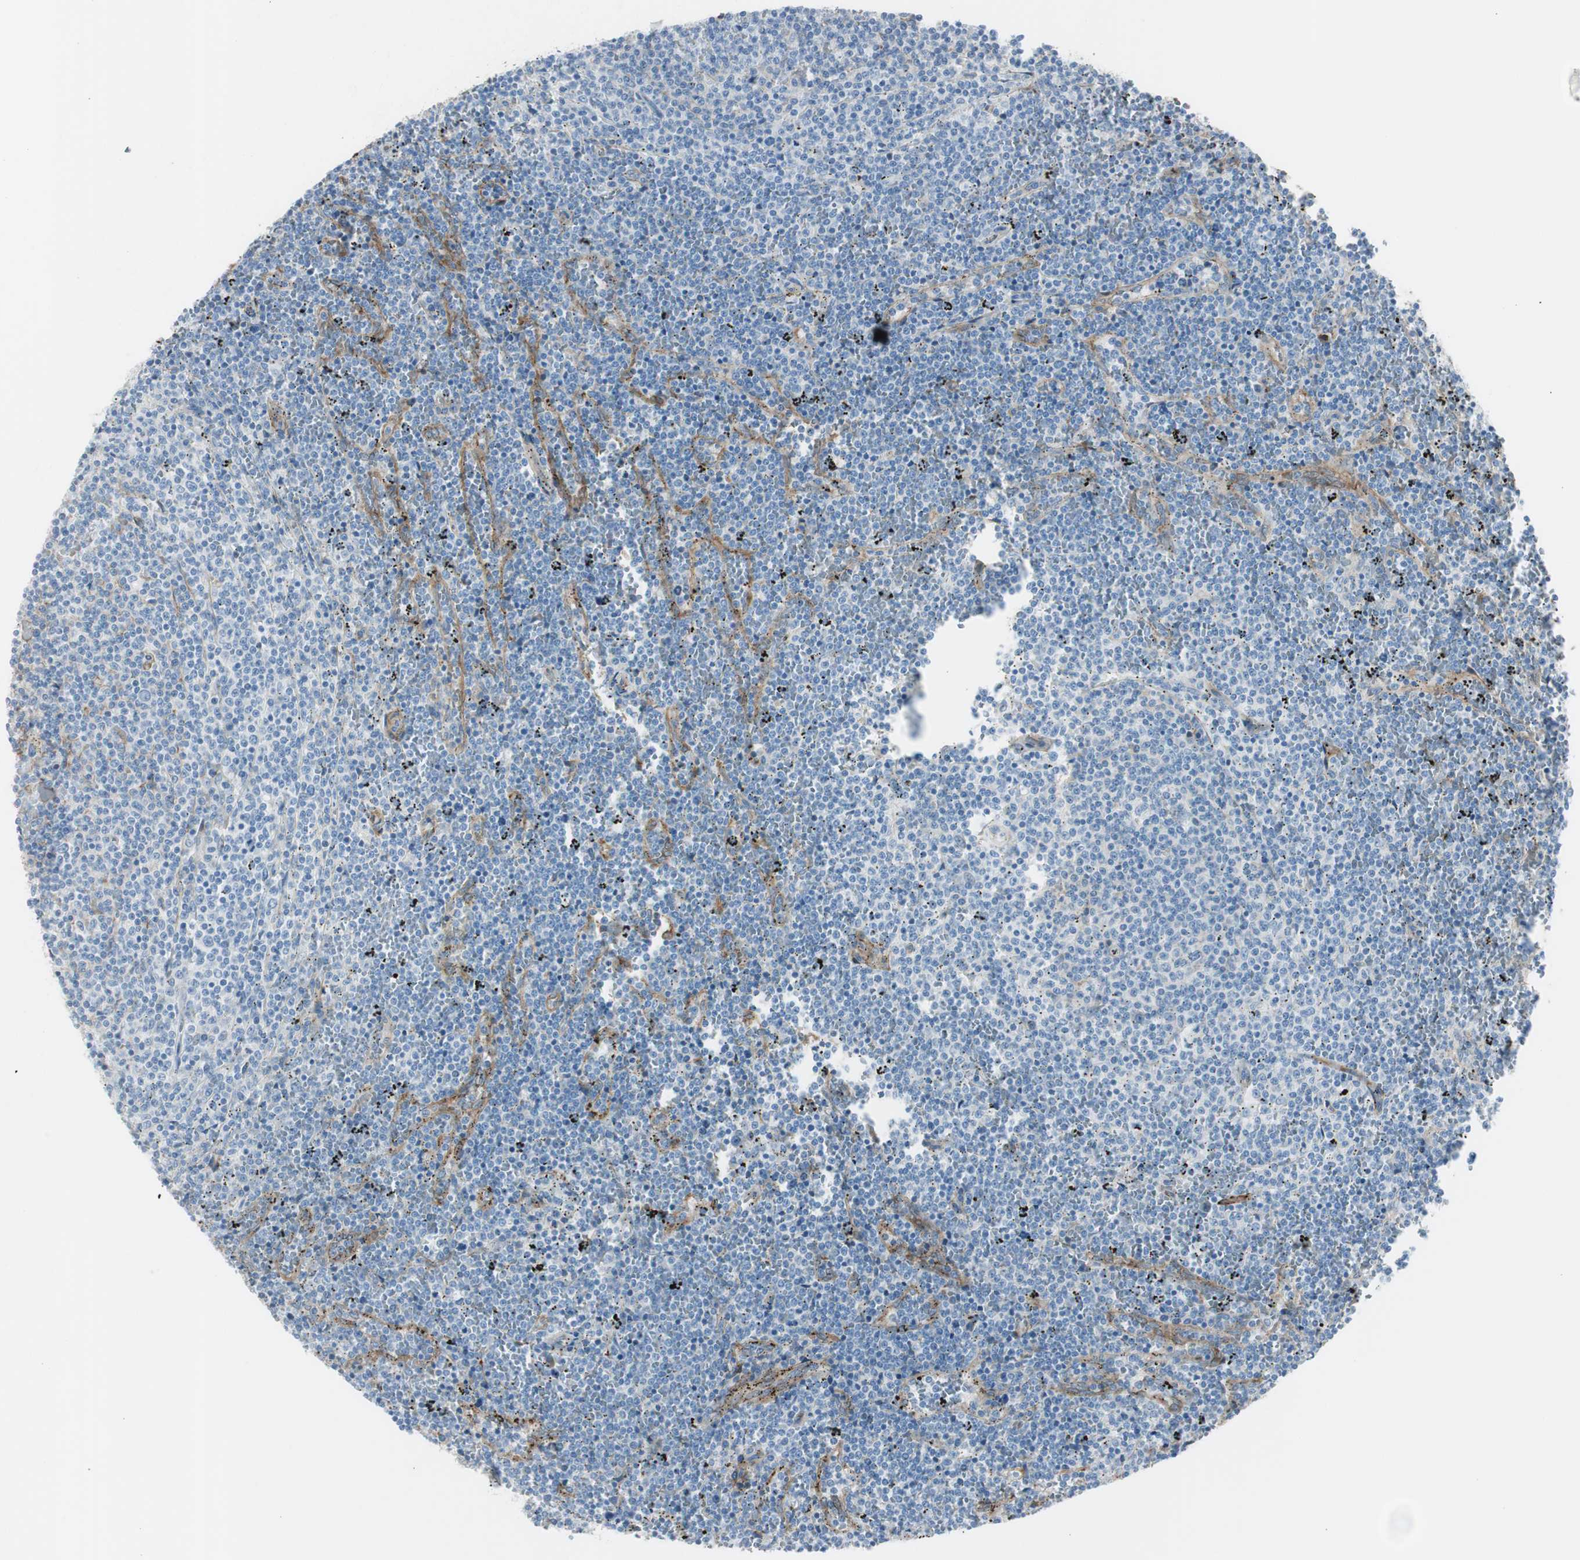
{"staining": {"intensity": "negative", "quantity": "none", "location": "none"}, "tissue": "lymphoma", "cell_type": "Tumor cells", "image_type": "cancer", "snomed": [{"axis": "morphology", "description": "Malignant lymphoma, non-Hodgkin's type, Low grade"}, {"axis": "topography", "description": "Spleen"}], "caption": "This is an IHC micrograph of human malignant lymphoma, non-Hodgkin's type (low-grade). There is no expression in tumor cells.", "gene": "CACNA2D1", "patient": {"sex": "female", "age": 50}}